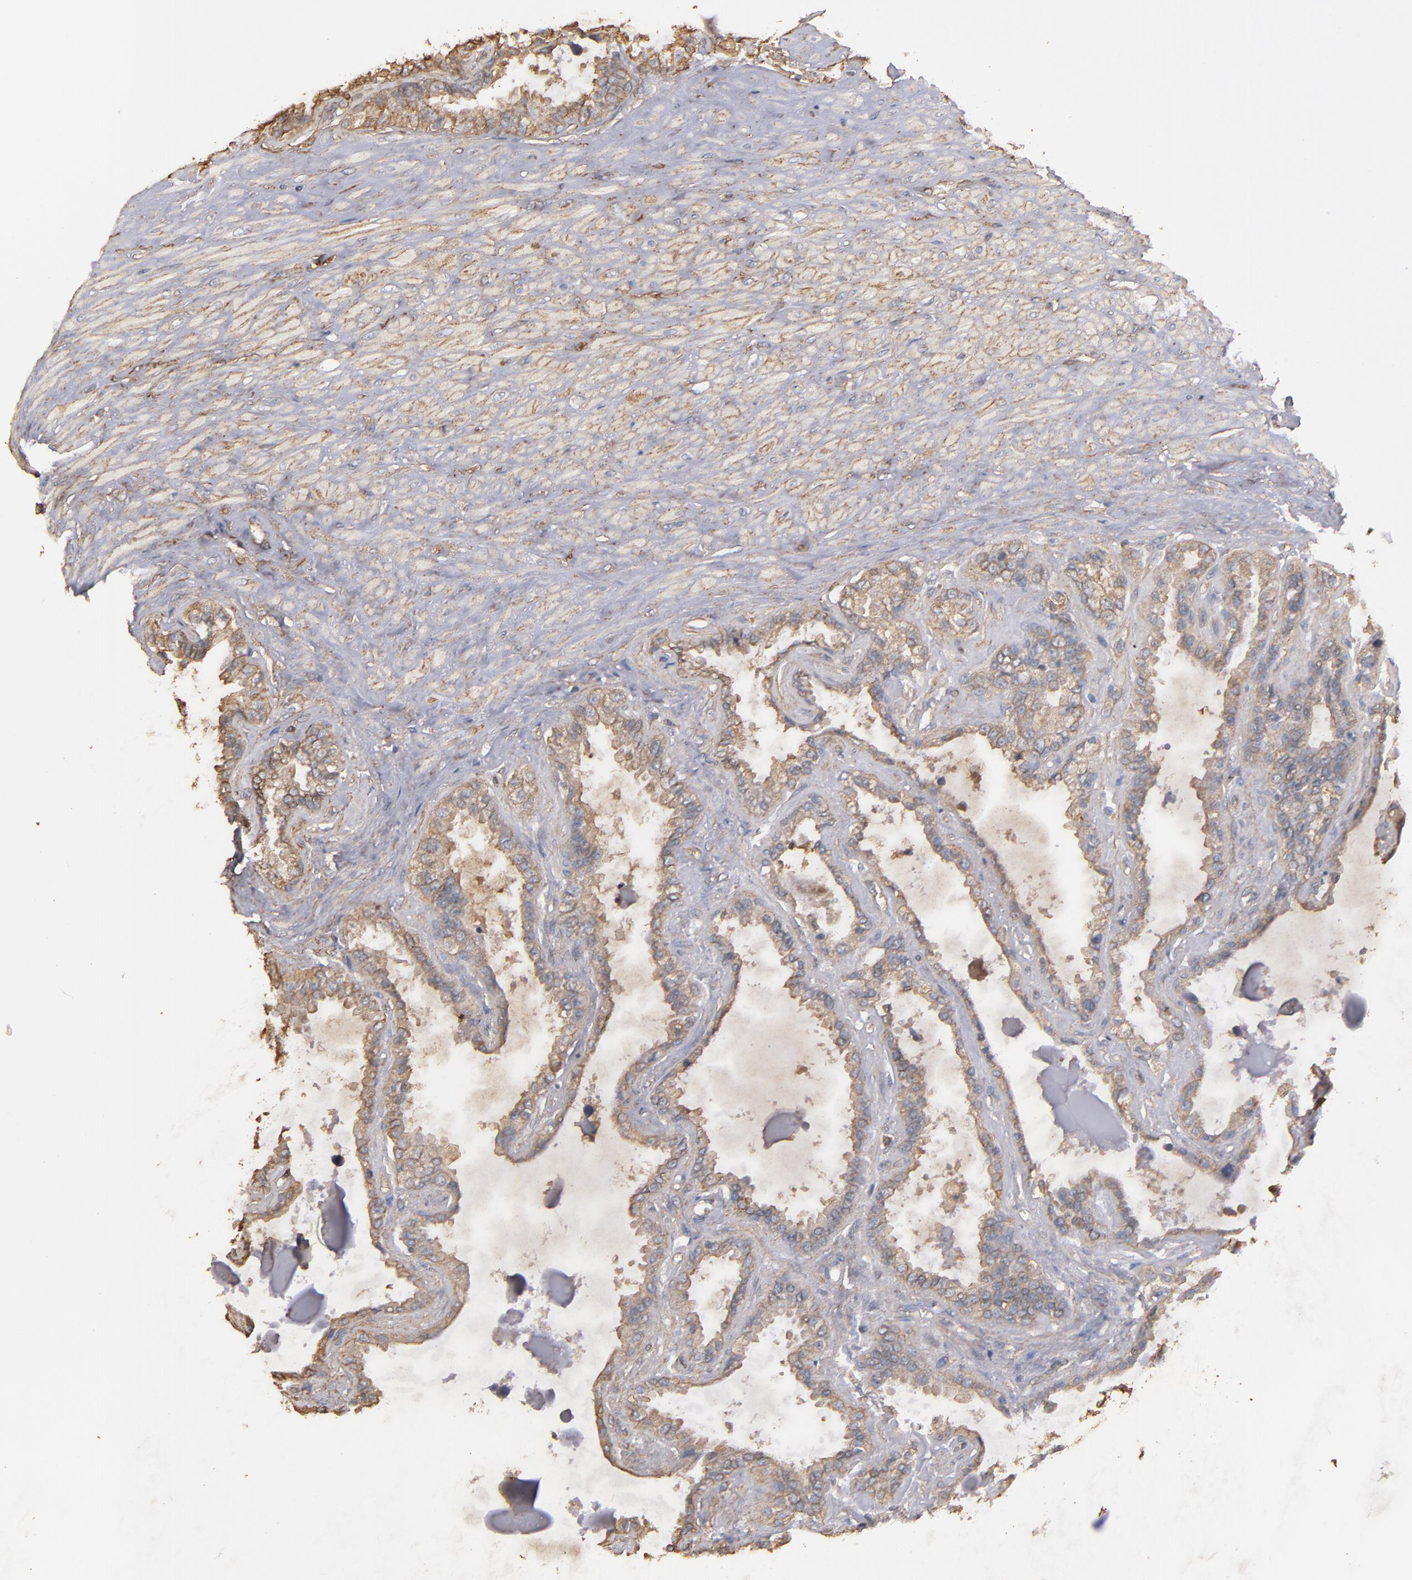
{"staining": {"intensity": "moderate", "quantity": ">75%", "location": "cytoplasmic/membranous"}, "tissue": "seminal vesicle", "cell_type": "Glandular cells", "image_type": "normal", "snomed": [{"axis": "morphology", "description": "Normal tissue, NOS"}, {"axis": "morphology", "description": "Inflammation, NOS"}, {"axis": "topography", "description": "Urinary bladder"}, {"axis": "topography", "description": "Prostate"}, {"axis": "topography", "description": "Seminal veicle"}], "caption": "Immunohistochemistry micrograph of benign human seminal vesicle stained for a protein (brown), which shows medium levels of moderate cytoplasmic/membranous staining in about >75% of glandular cells.", "gene": "DMD", "patient": {"sex": "male", "age": 82}}